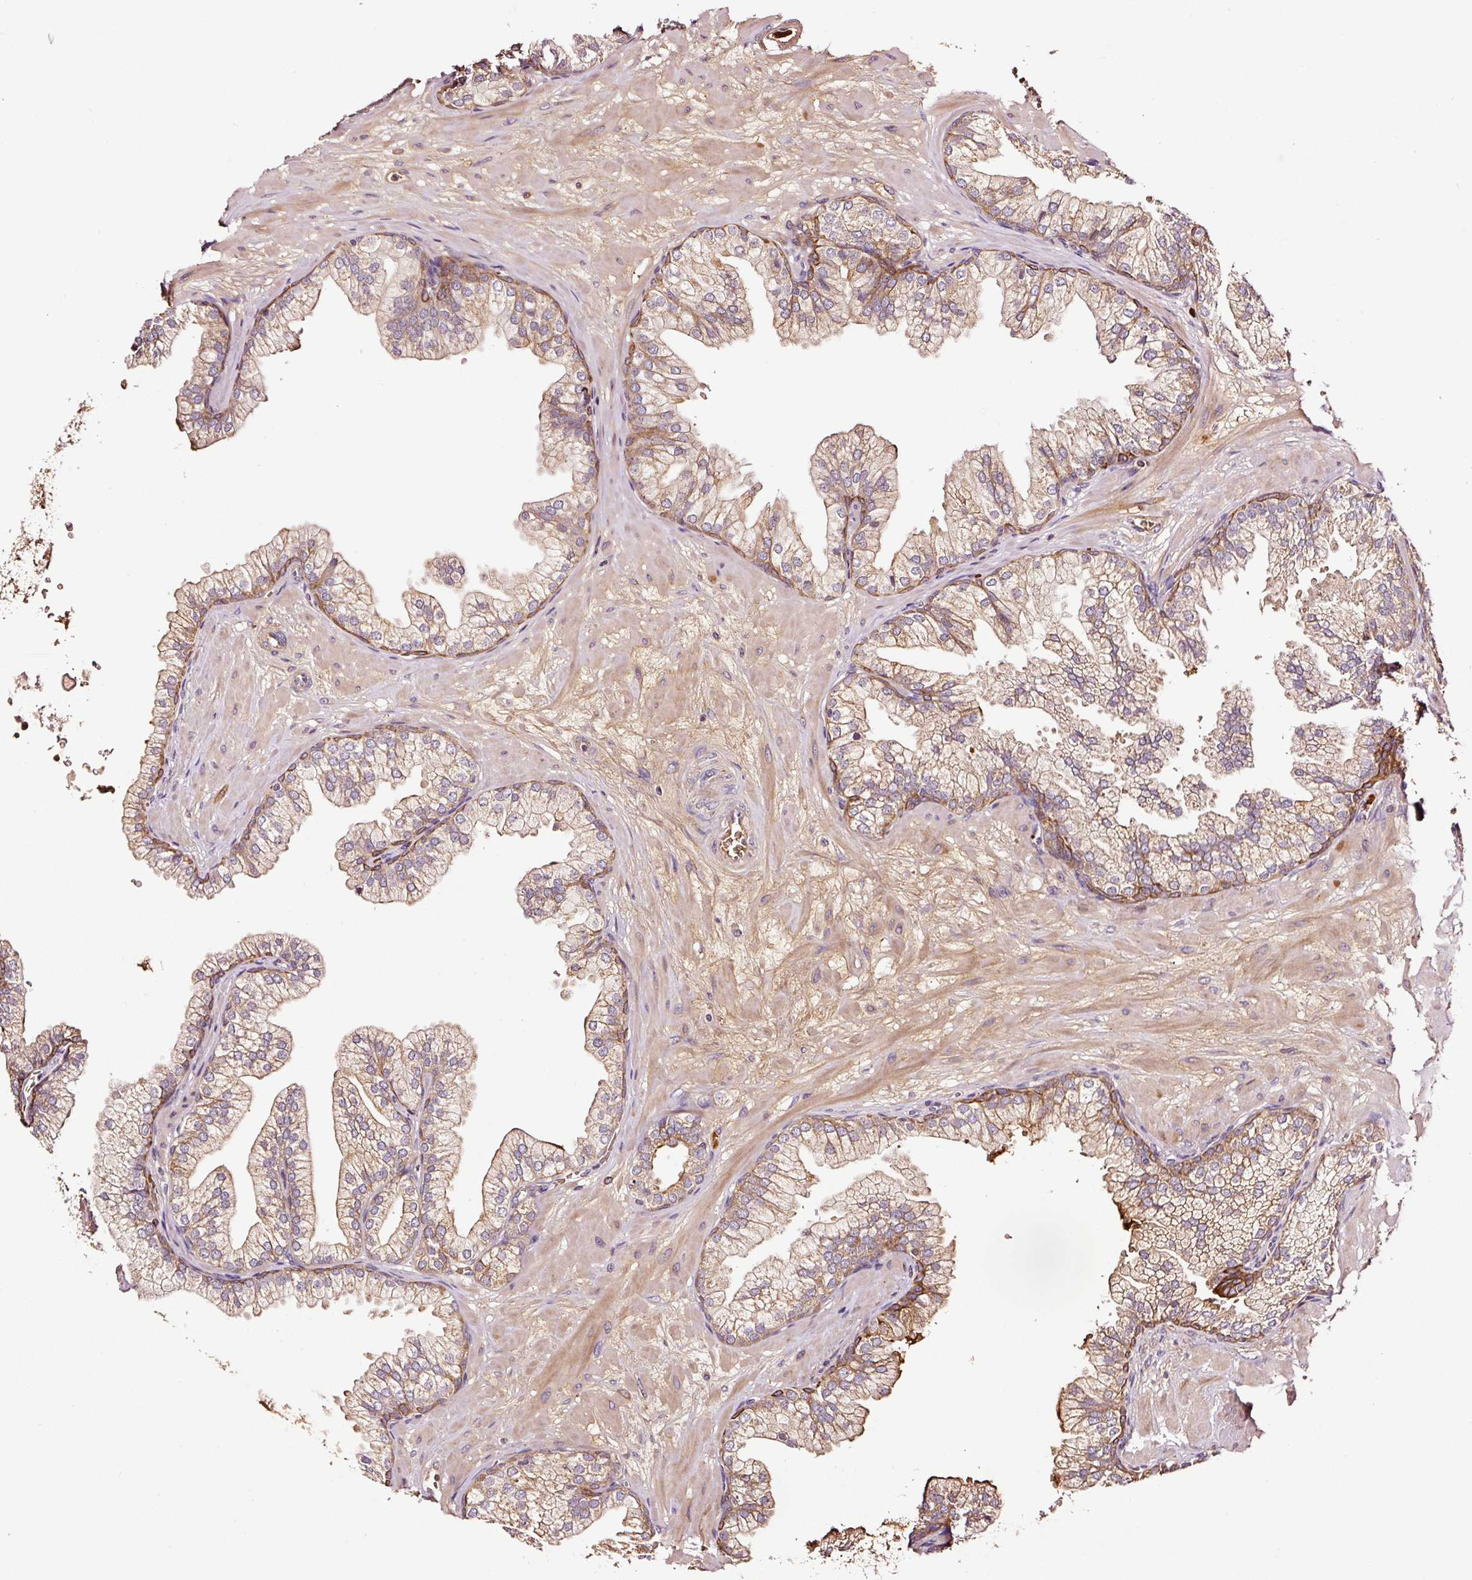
{"staining": {"intensity": "moderate", "quantity": "25%-75%", "location": "cytoplasmic/membranous"}, "tissue": "prostate", "cell_type": "Glandular cells", "image_type": "normal", "snomed": [{"axis": "morphology", "description": "Normal tissue, NOS"}, {"axis": "topography", "description": "Prostate"}, {"axis": "topography", "description": "Peripheral nerve tissue"}], "caption": "A medium amount of moderate cytoplasmic/membranous expression is seen in approximately 25%-75% of glandular cells in normal prostate.", "gene": "PGLYRP2", "patient": {"sex": "male", "age": 61}}